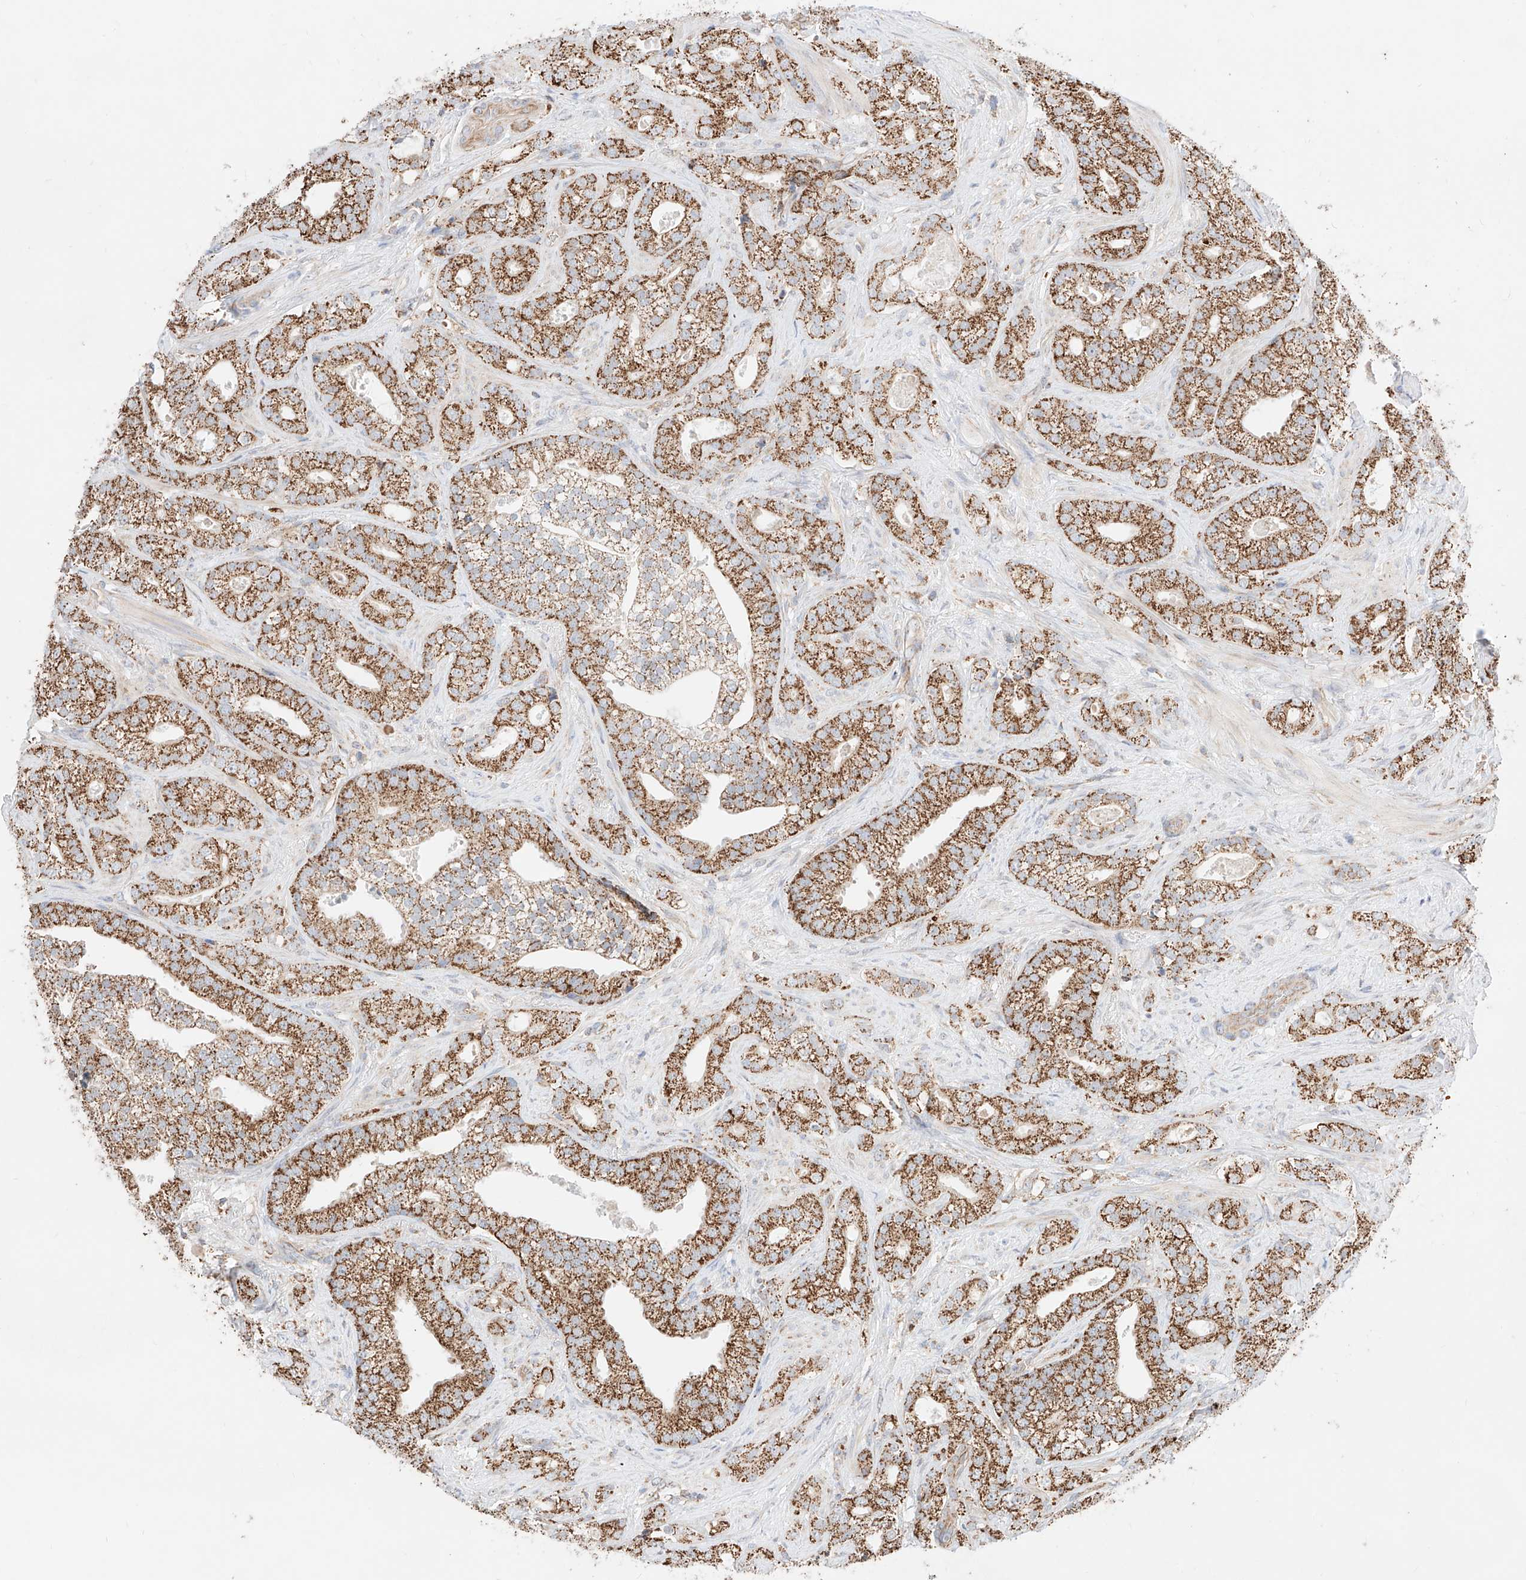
{"staining": {"intensity": "strong", "quantity": ">75%", "location": "cytoplasmic/membranous"}, "tissue": "prostate cancer", "cell_type": "Tumor cells", "image_type": "cancer", "snomed": [{"axis": "morphology", "description": "Adenocarcinoma, High grade"}, {"axis": "topography", "description": "Prostate and seminal vesicle, NOS"}], "caption": "Prostate cancer (high-grade adenocarcinoma) stained with a protein marker displays strong staining in tumor cells.", "gene": "KTI12", "patient": {"sex": "male", "age": 67}}